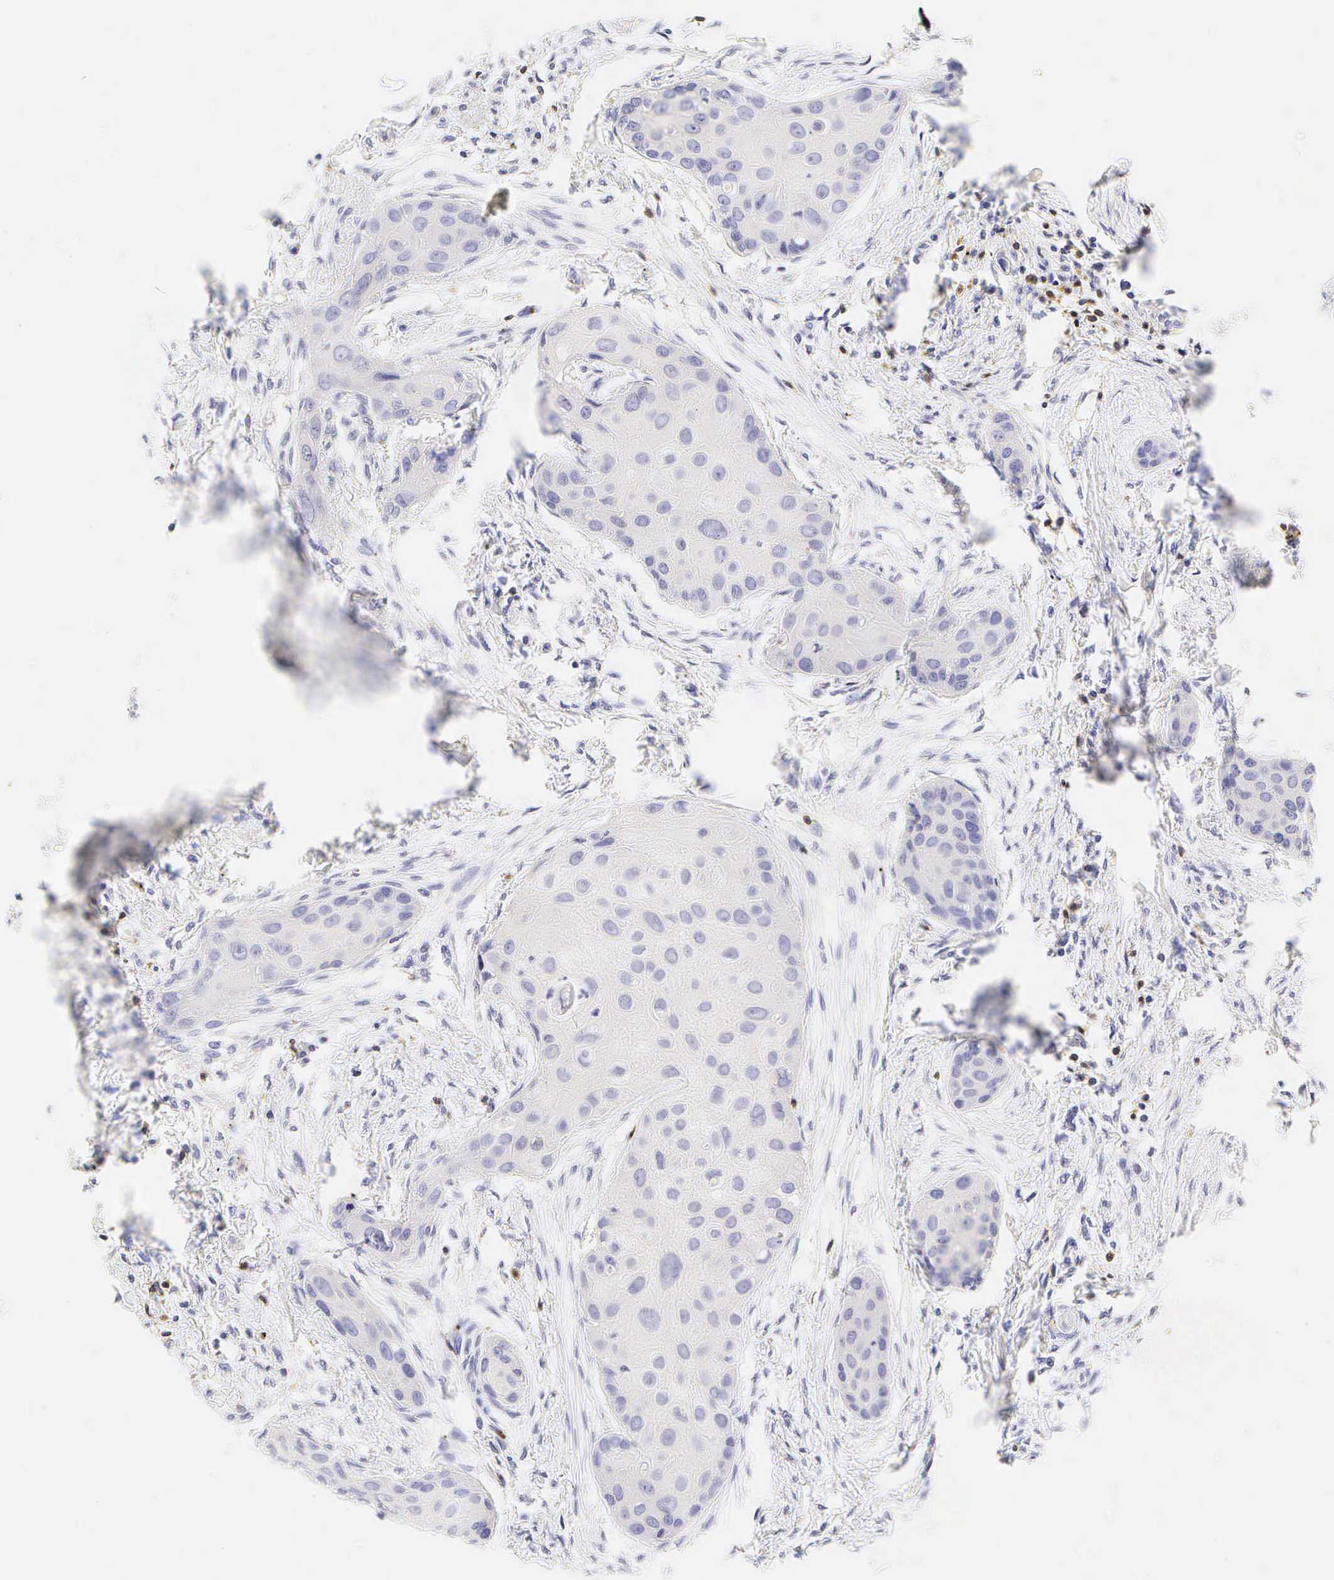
{"staining": {"intensity": "negative", "quantity": "none", "location": "none"}, "tissue": "lung cancer", "cell_type": "Tumor cells", "image_type": "cancer", "snomed": [{"axis": "morphology", "description": "Squamous cell carcinoma, NOS"}, {"axis": "topography", "description": "Lung"}], "caption": "High magnification brightfield microscopy of squamous cell carcinoma (lung) stained with DAB (3,3'-diaminobenzidine) (brown) and counterstained with hematoxylin (blue): tumor cells show no significant staining. (DAB (3,3'-diaminobenzidine) immunohistochemistry visualized using brightfield microscopy, high magnification).", "gene": "CD3E", "patient": {"sex": "male", "age": 71}}